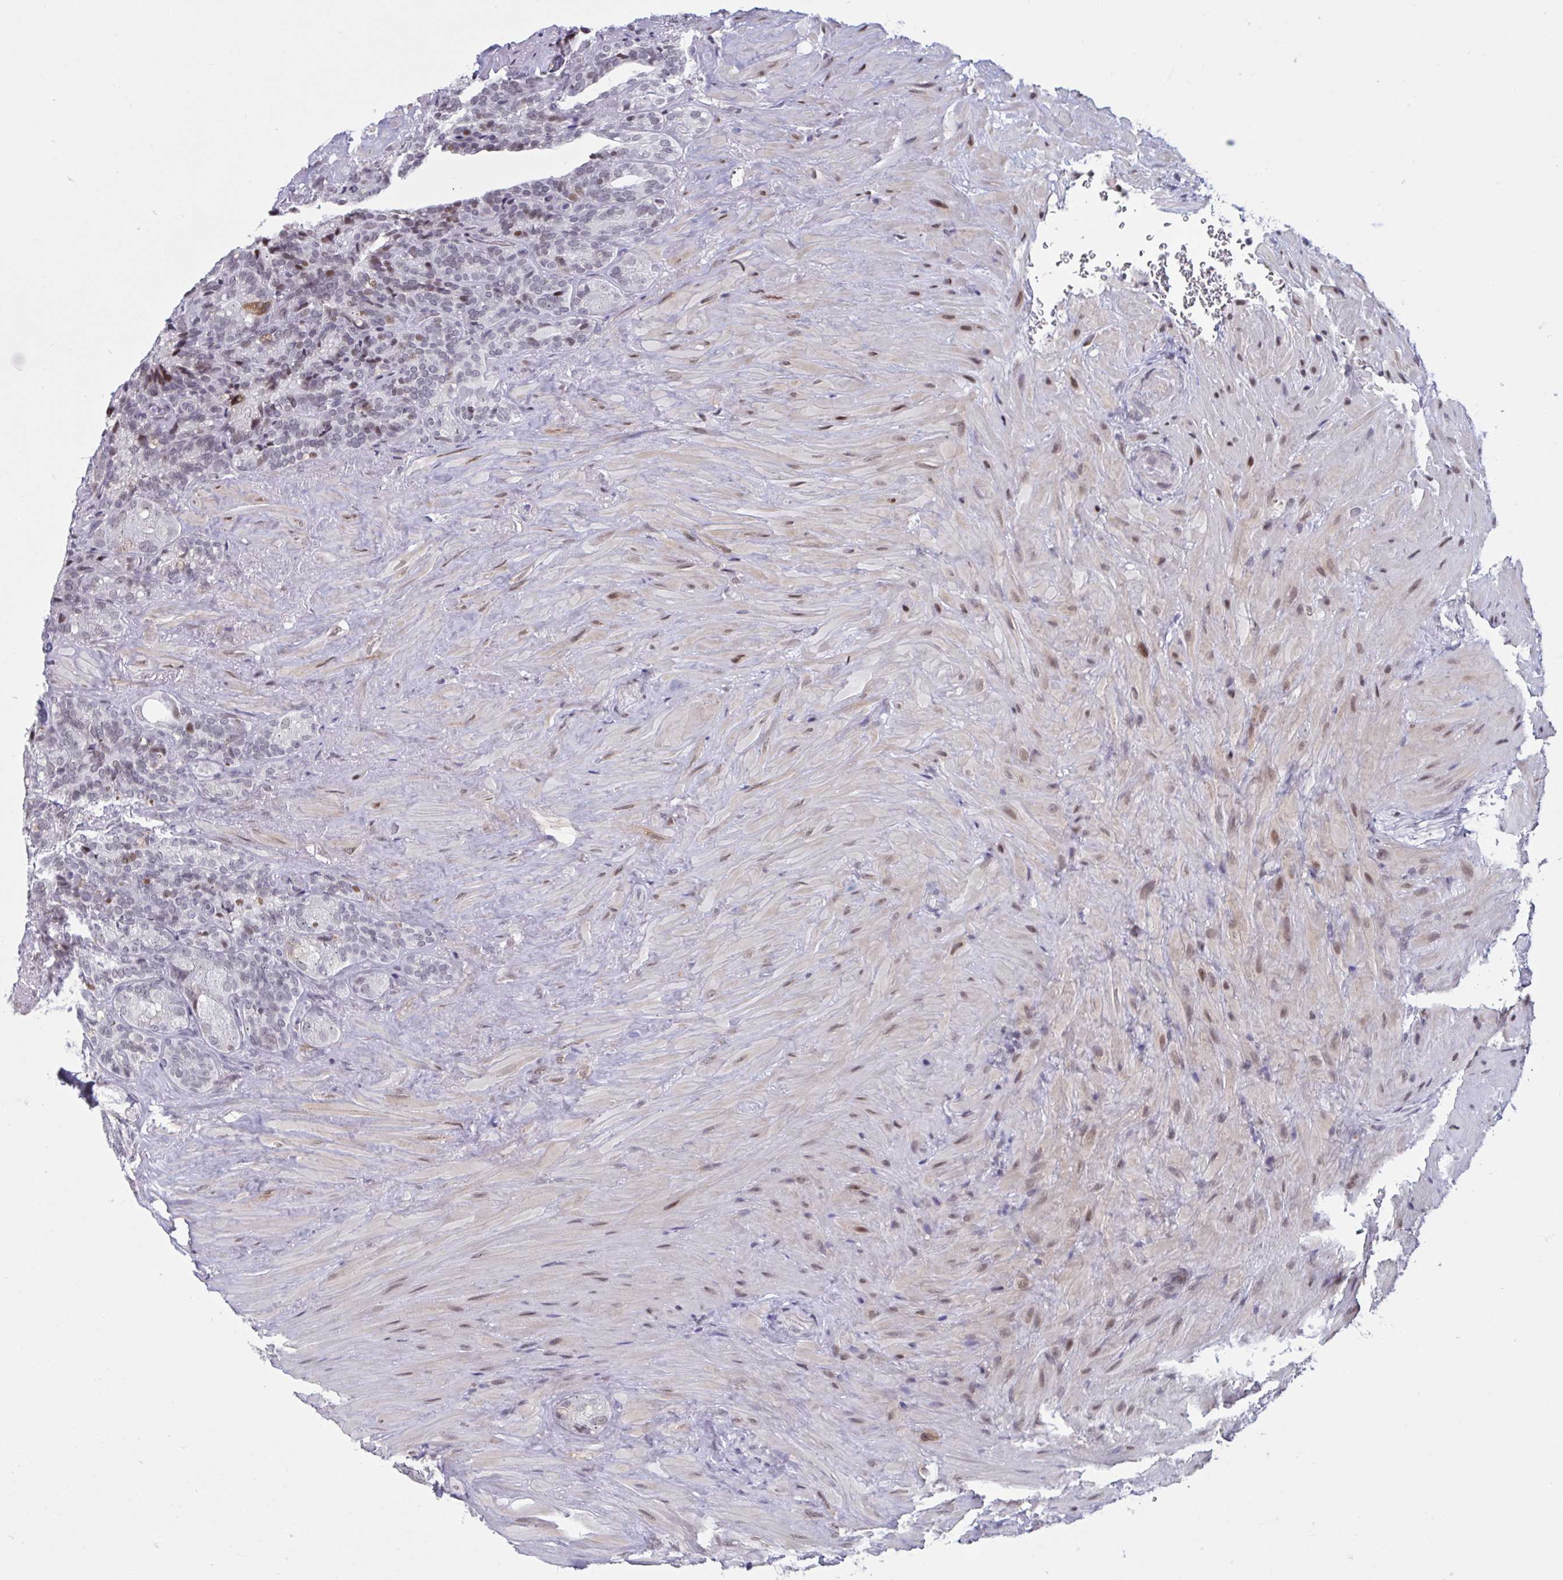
{"staining": {"intensity": "strong", "quantity": "<25%", "location": "cytoplasmic/membranous"}, "tissue": "seminal vesicle", "cell_type": "Glandular cells", "image_type": "normal", "snomed": [{"axis": "morphology", "description": "Normal tissue, NOS"}, {"axis": "topography", "description": "Seminal veicle"}], "caption": "An IHC micrograph of normal tissue is shown. Protein staining in brown shows strong cytoplasmic/membranous positivity in seminal vesicle within glandular cells.", "gene": "HSD17B6", "patient": {"sex": "male", "age": 69}}